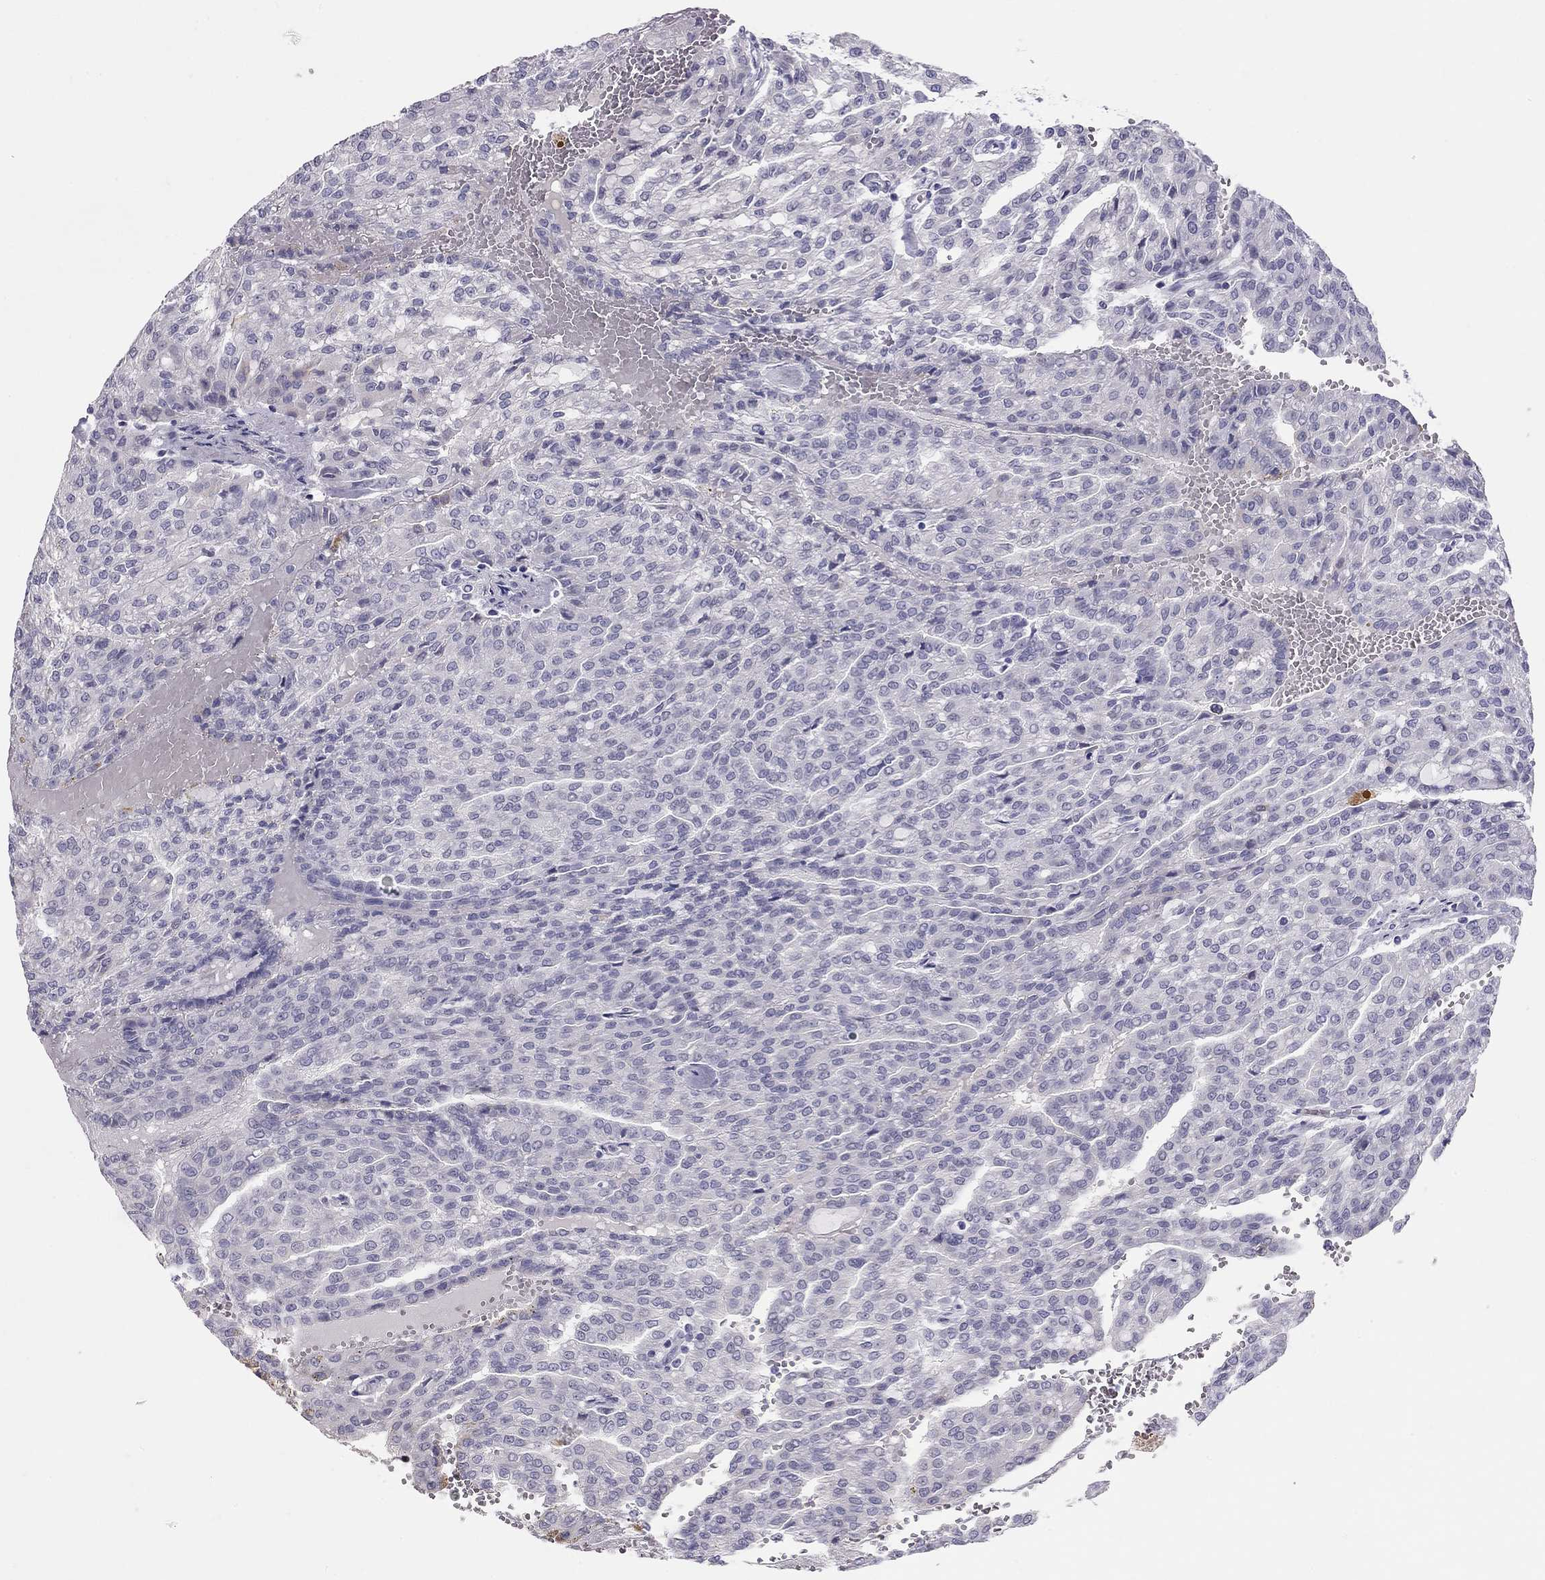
{"staining": {"intensity": "negative", "quantity": "none", "location": "none"}, "tissue": "renal cancer", "cell_type": "Tumor cells", "image_type": "cancer", "snomed": [{"axis": "morphology", "description": "Adenocarcinoma, NOS"}, {"axis": "topography", "description": "Kidney"}], "caption": "An IHC histopathology image of renal cancer (adenocarcinoma) is shown. There is no staining in tumor cells of renal cancer (adenocarcinoma).", "gene": "KCNV2", "patient": {"sex": "male", "age": 63}}